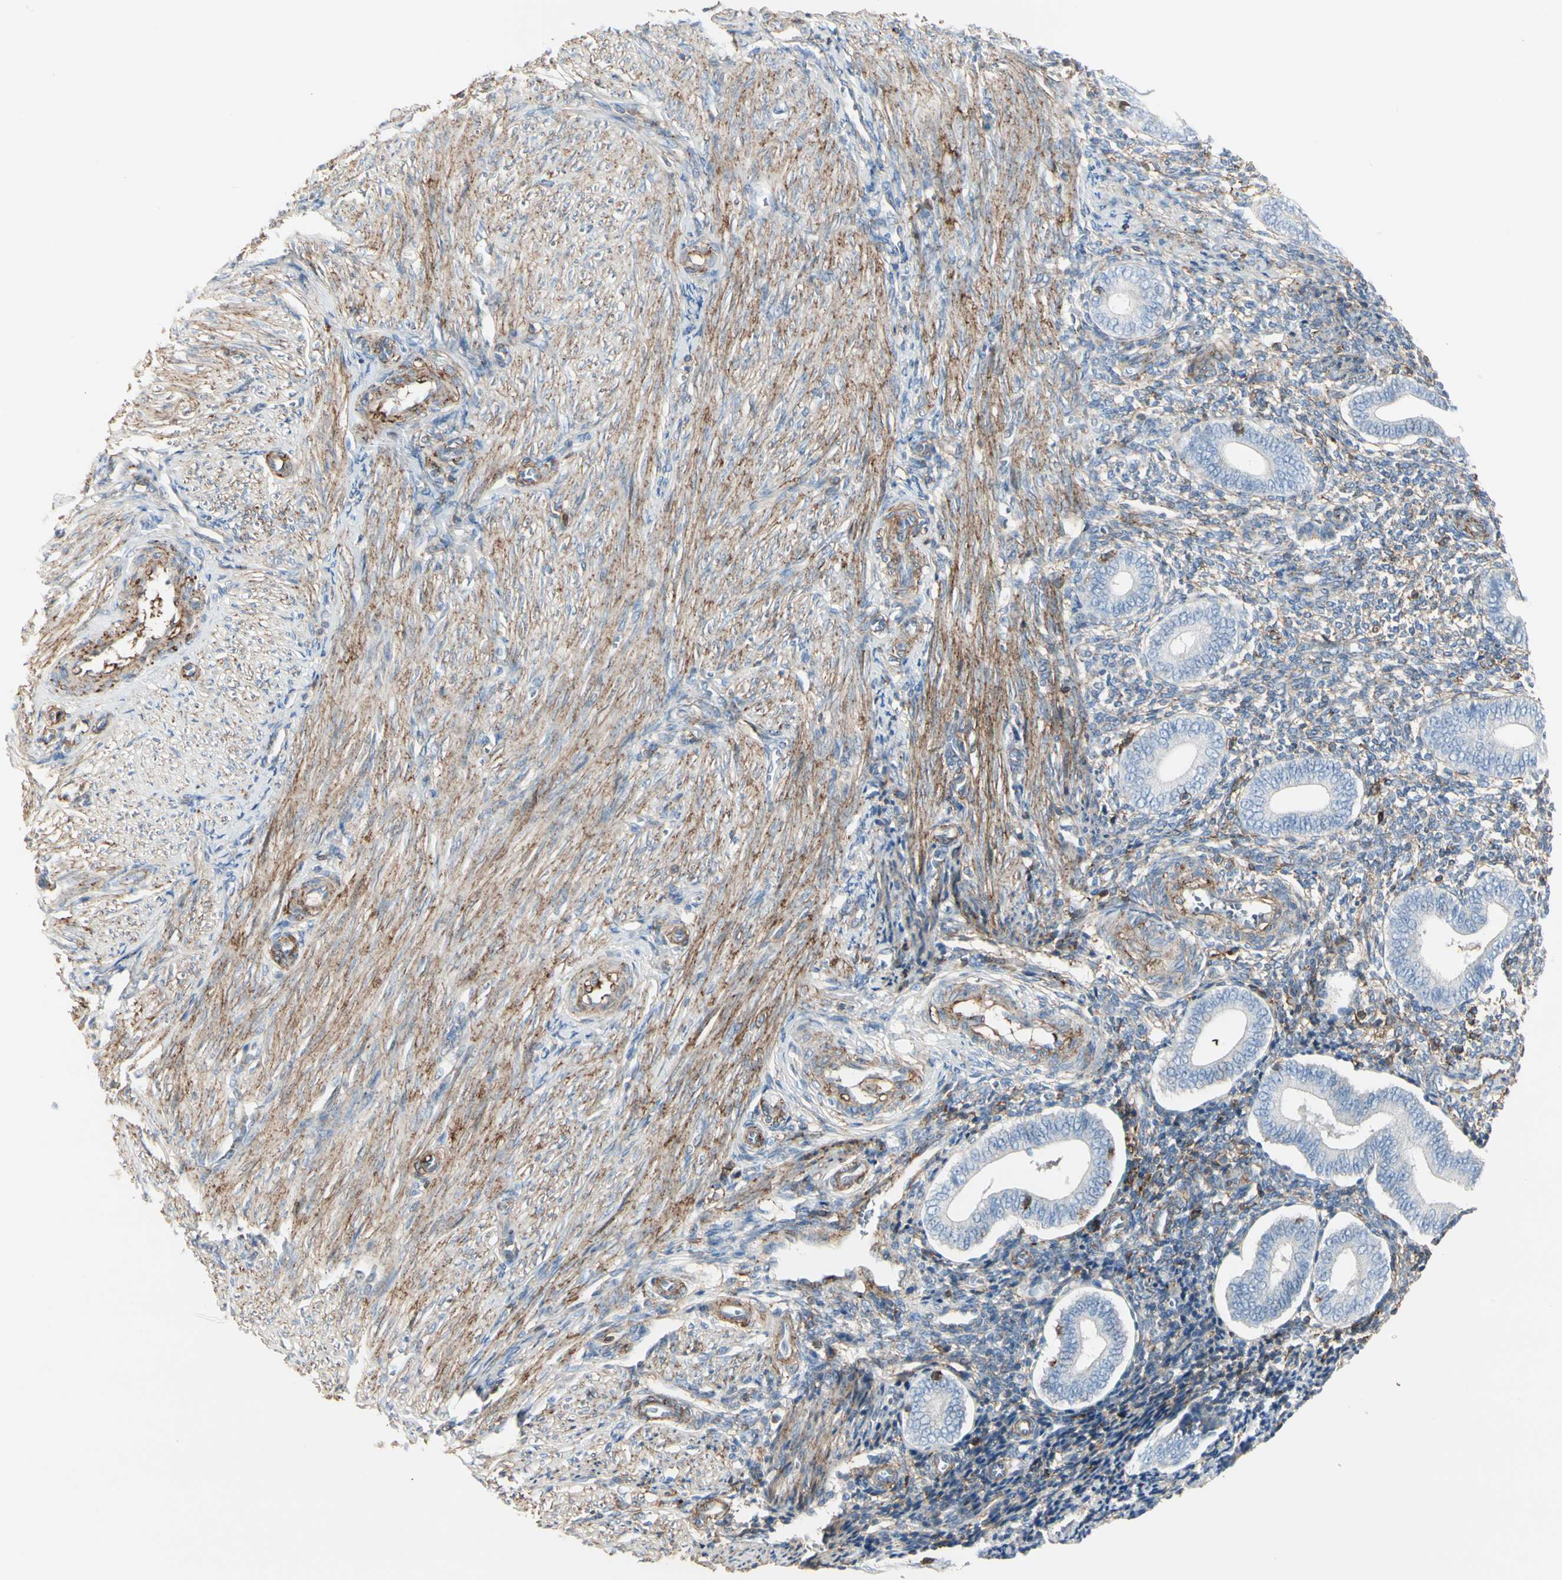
{"staining": {"intensity": "moderate", "quantity": "25%-75%", "location": "cytoplasmic/membranous"}, "tissue": "endometrium", "cell_type": "Cells in endometrial stroma", "image_type": "normal", "snomed": [{"axis": "morphology", "description": "Normal tissue, NOS"}, {"axis": "topography", "description": "Uterus"}, {"axis": "topography", "description": "Endometrium"}], "caption": "Immunohistochemistry (IHC) (DAB (3,3'-diaminobenzidine)) staining of normal endometrium demonstrates moderate cytoplasmic/membranous protein positivity in approximately 25%-75% of cells in endometrial stroma. (Brightfield microscopy of DAB IHC at high magnification).", "gene": "CLEC2B", "patient": {"sex": "female", "age": 33}}